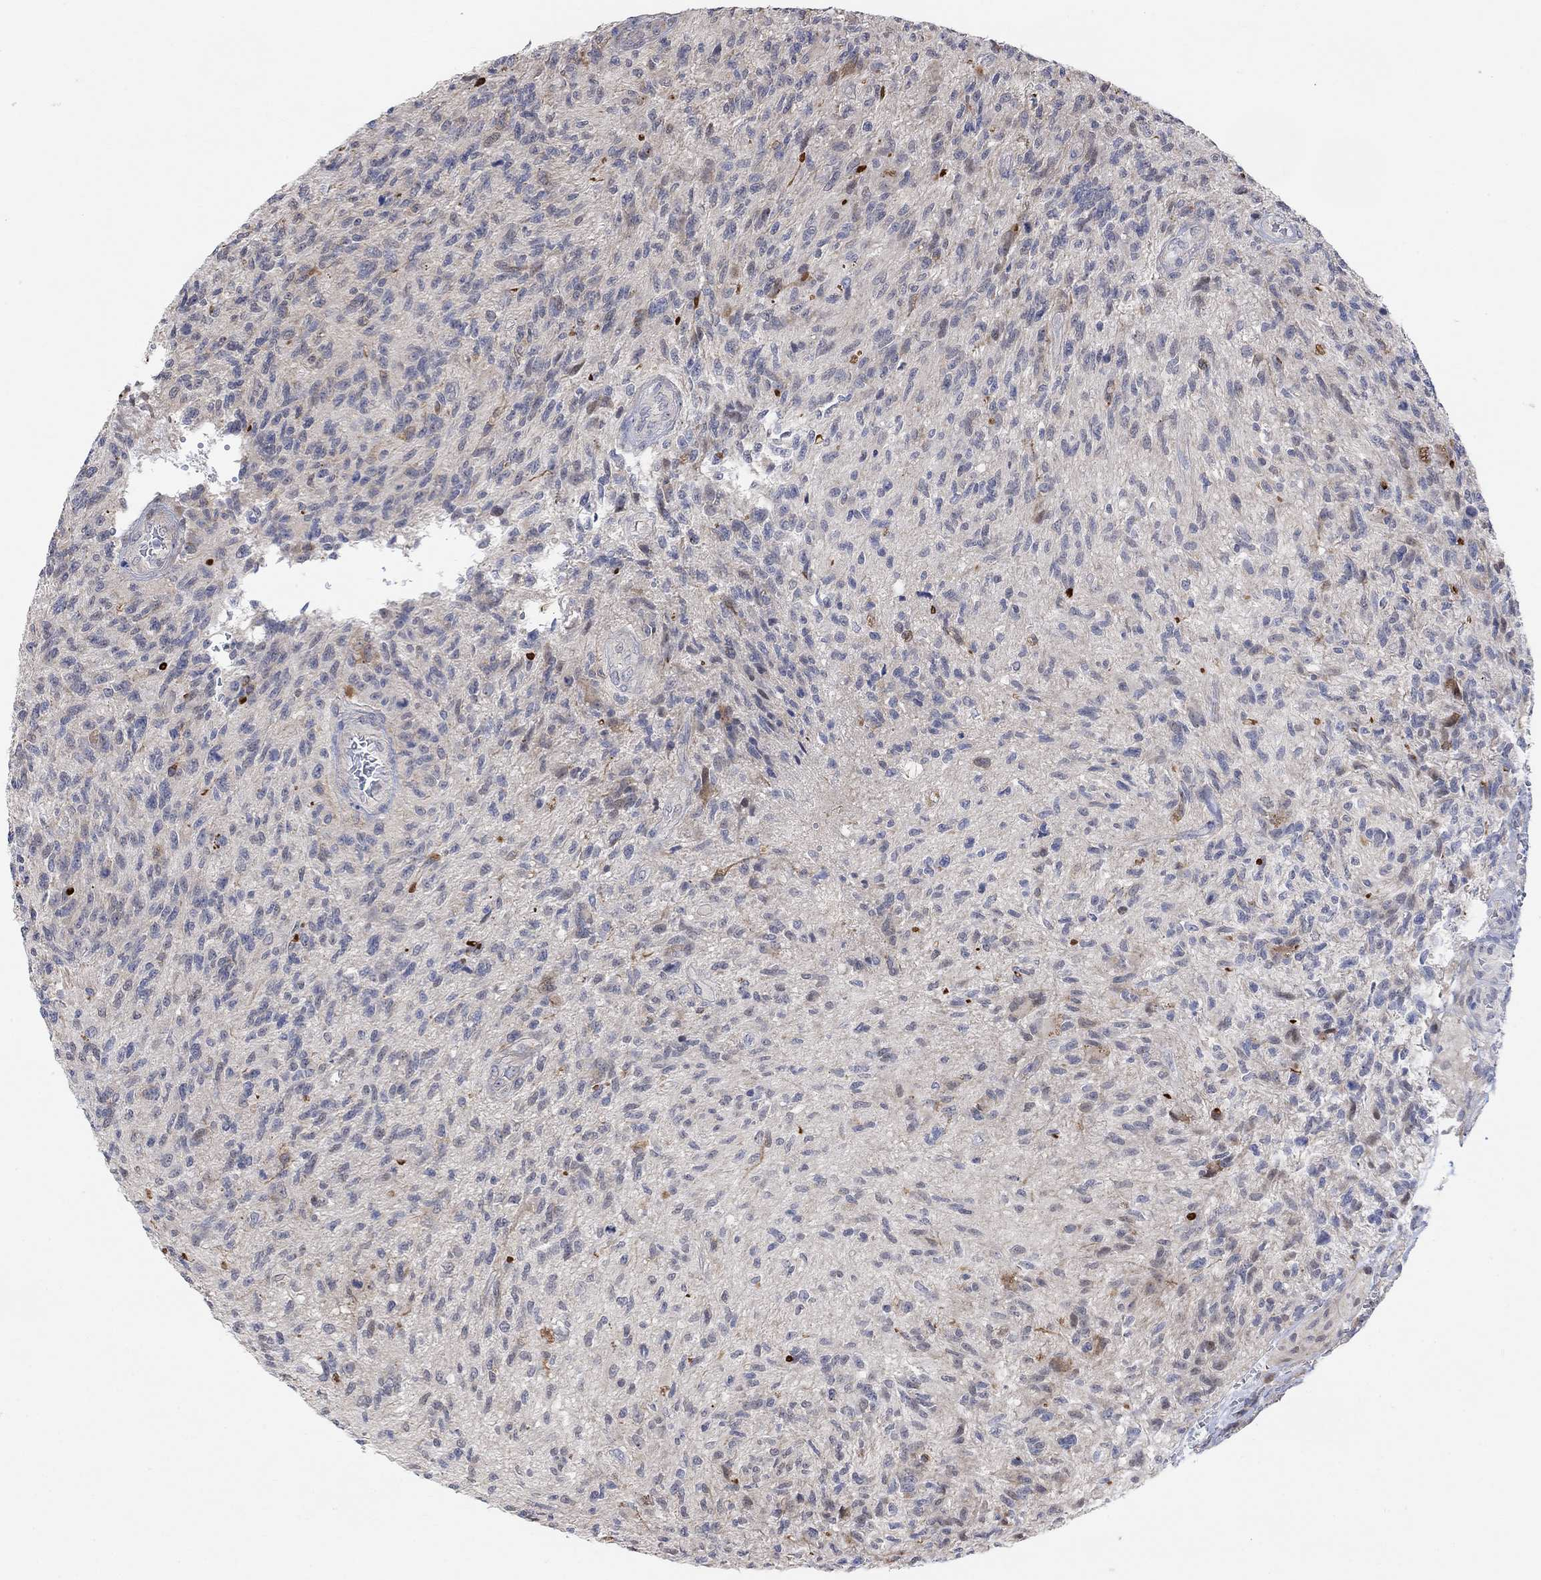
{"staining": {"intensity": "negative", "quantity": "none", "location": "none"}, "tissue": "glioma", "cell_type": "Tumor cells", "image_type": "cancer", "snomed": [{"axis": "morphology", "description": "Glioma, malignant, High grade"}, {"axis": "topography", "description": "Brain"}], "caption": "Immunohistochemistry (IHC) micrograph of malignant glioma (high-grade) stained for a protein (brown), which exhibits no positivity in tumor cells.", "gene": "CNTF", "patient": {"sex": "male", "age": 56}}